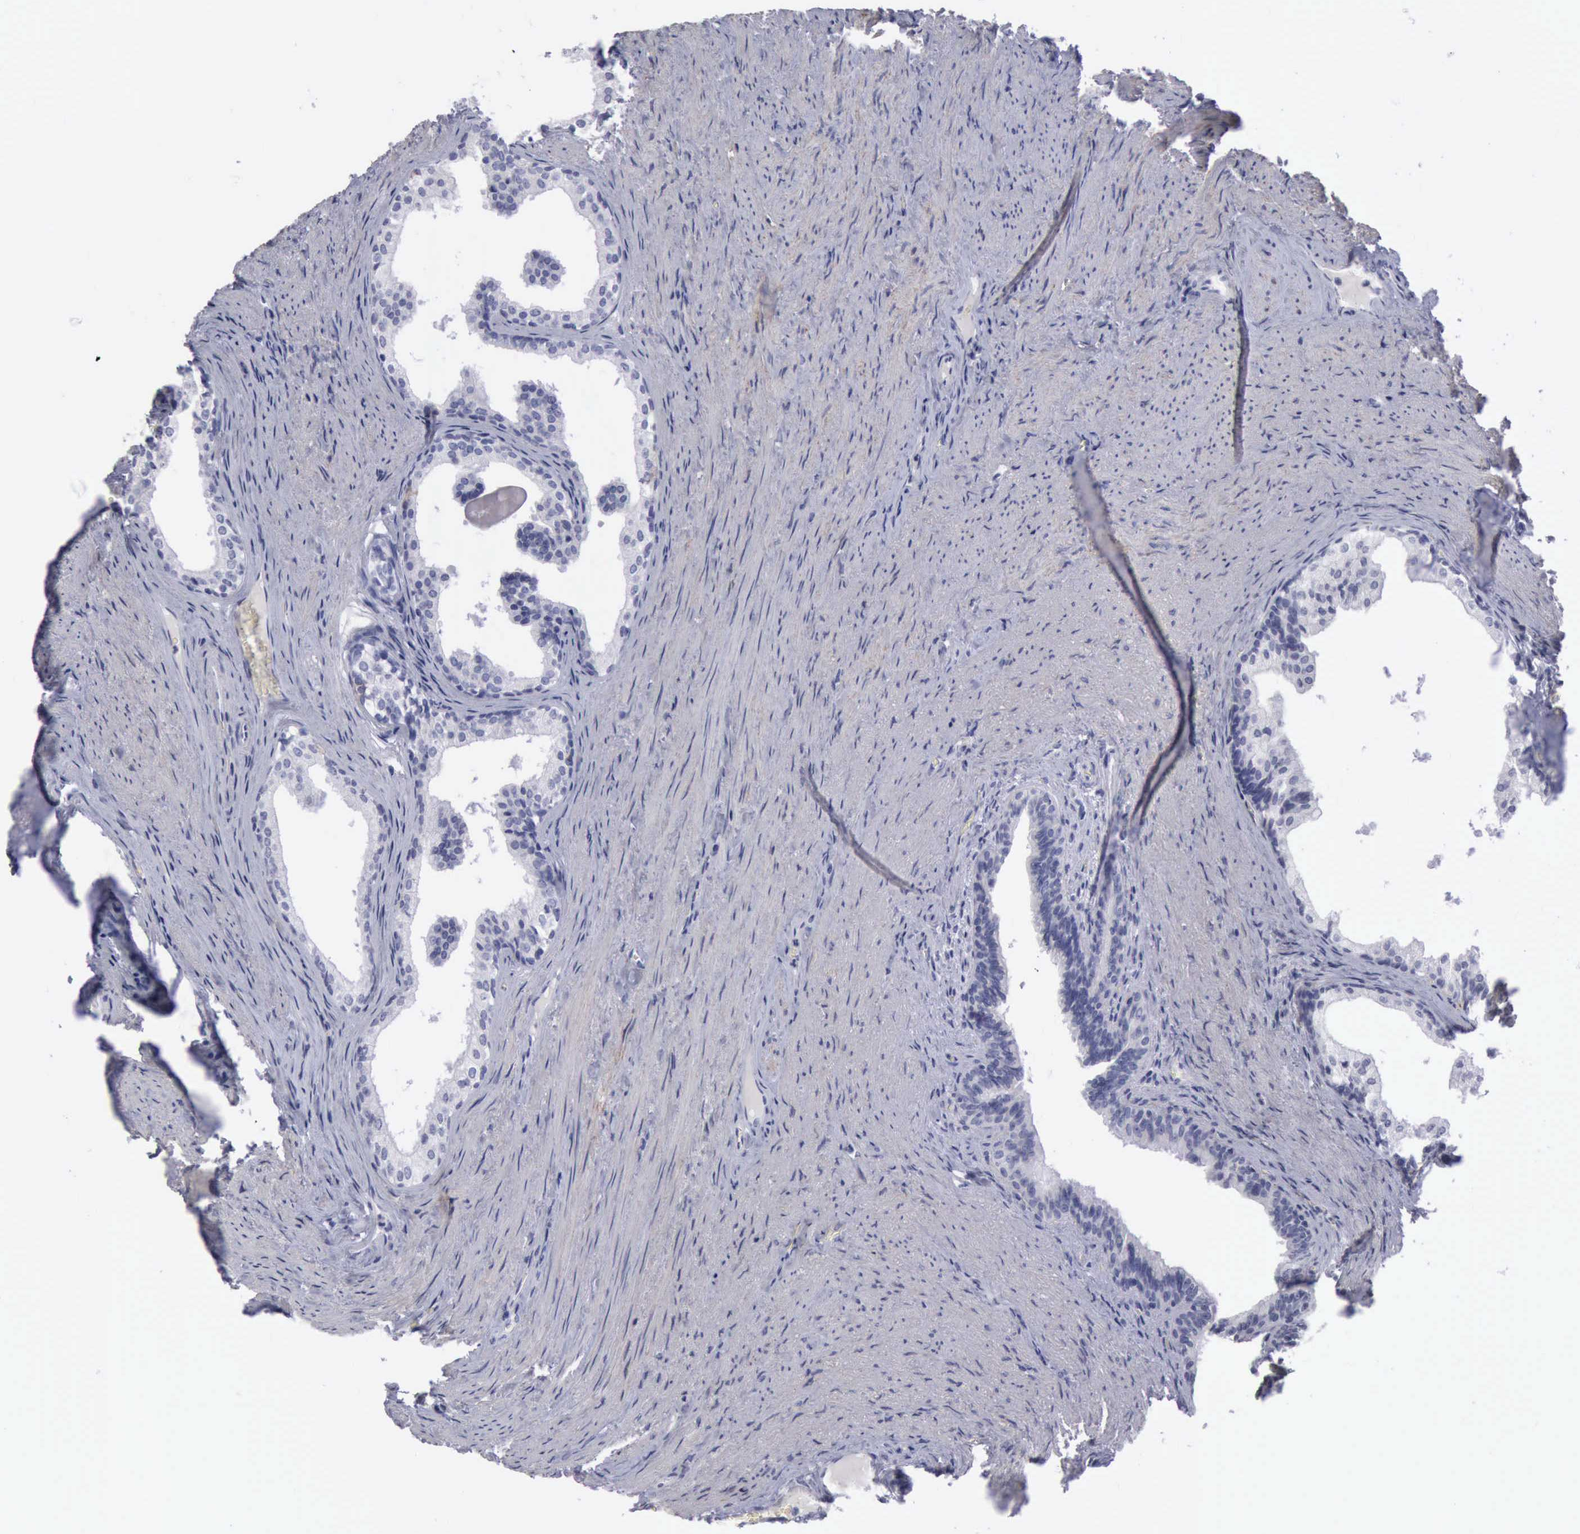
{"staining": {"intensity": "negative", "quantity": "none", "location": "none"}, "tissue": "prostate cancer", "cell_type": "Tumor cells", "image_type": "cancer", "snomed": [{"axis": "morphology", "description": "Adenocarcinoma, Medium grade"}, {"axis": "topography", "description": "Prostate"}], "caption": "Immunohistochemistry (IHC) of human prostate medium-grade adenocarcinoma demonstrates no staining in tumor cells.", "gene": "CDH2", "patient": {"sex": "male", "age": 60}}